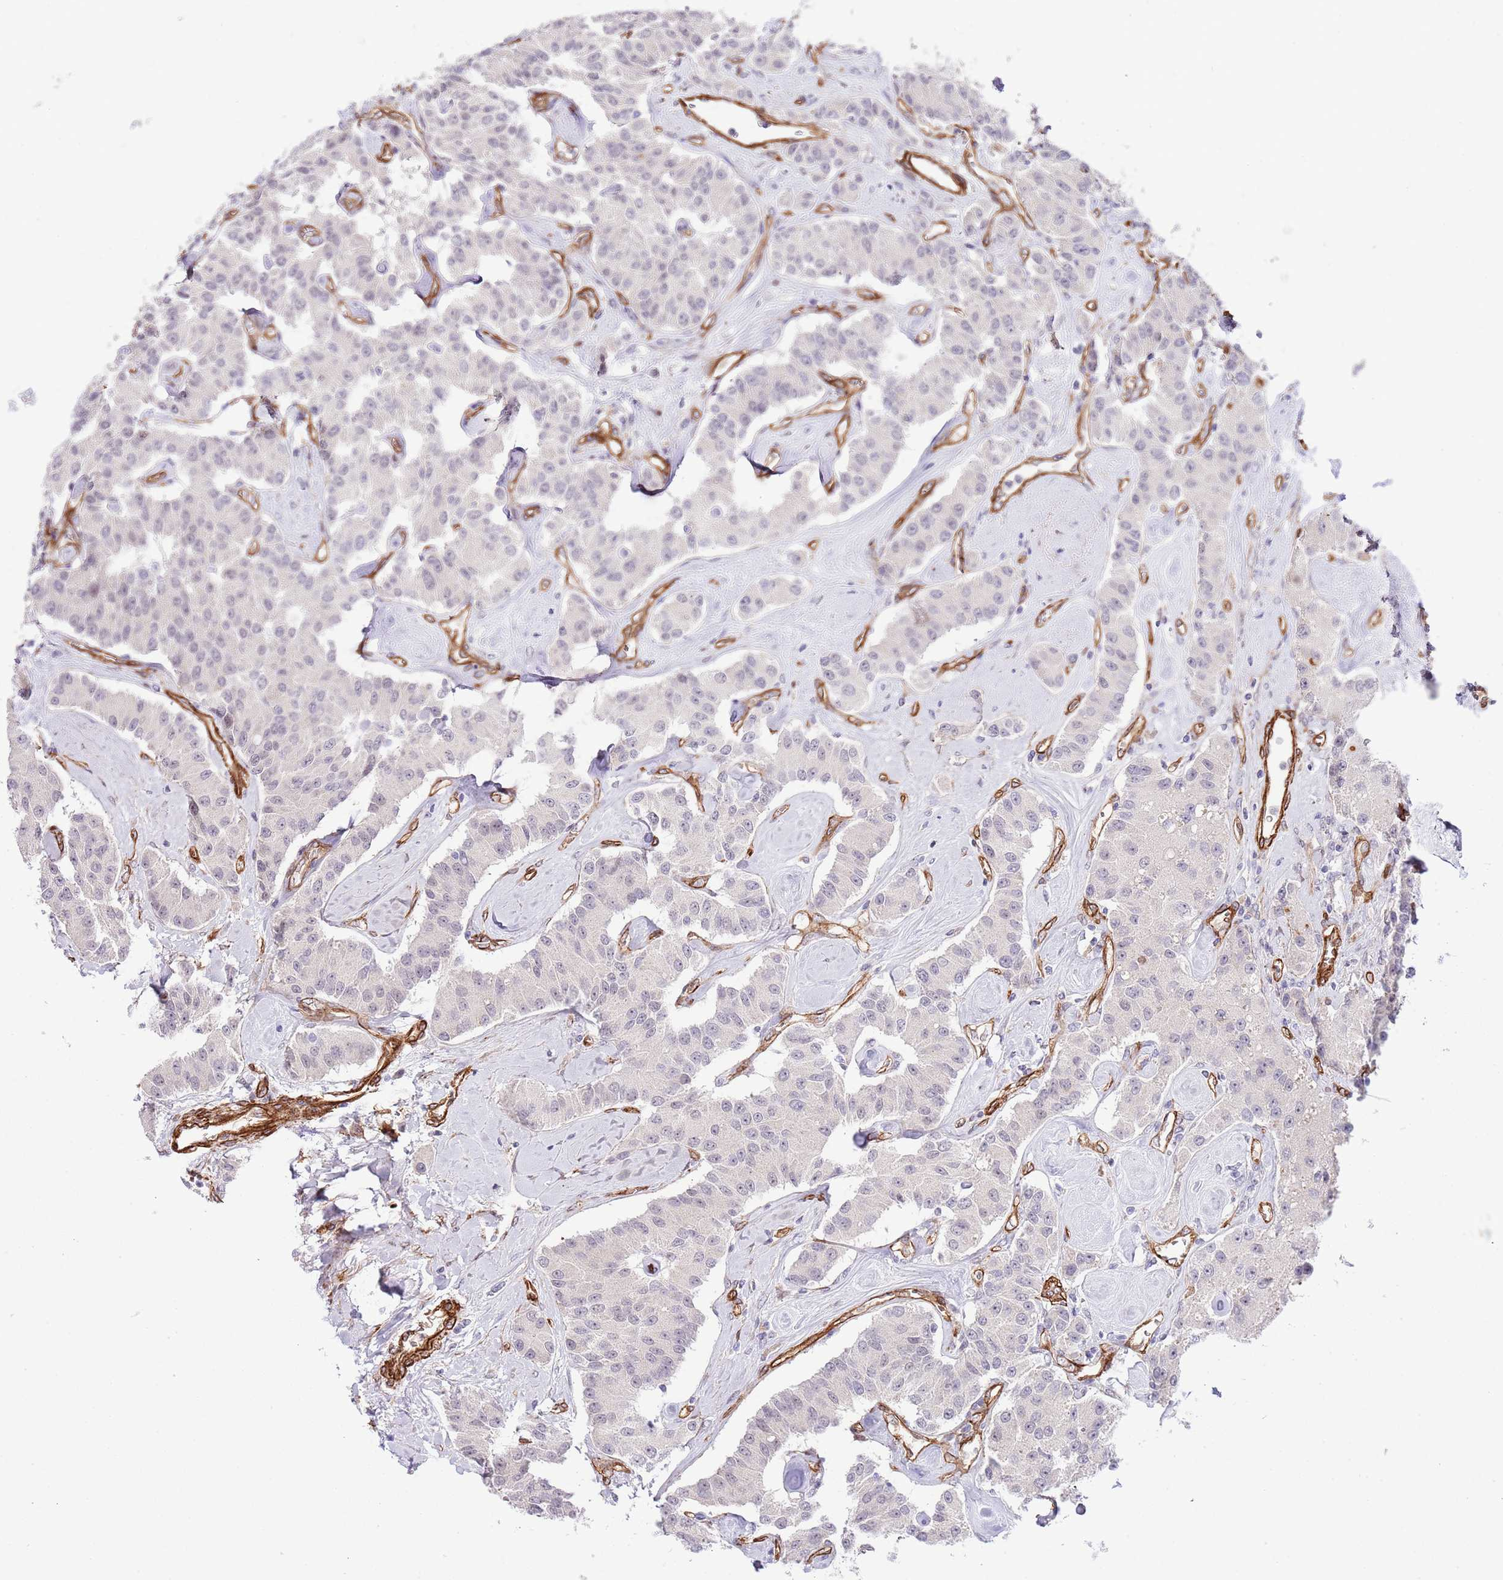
{"staining": {"intensity": "negative", "quantity": "none", "location": "none"}, "tissue": "carcinoid", "cell_type": "Tumor cells", "image_type": "cancer", "snomed": [{"axis": "morphology", "description": "Carcinoid, malignant, NOS"}, {"axis": "topography", "description": "Pancreas"}], "caption": "DAB immunohistochemical staining of human carcinoid exhibits no significant expression in tumor cells.", "gene": "NEK3", "patient": {"sex": "male", "age": 41}}